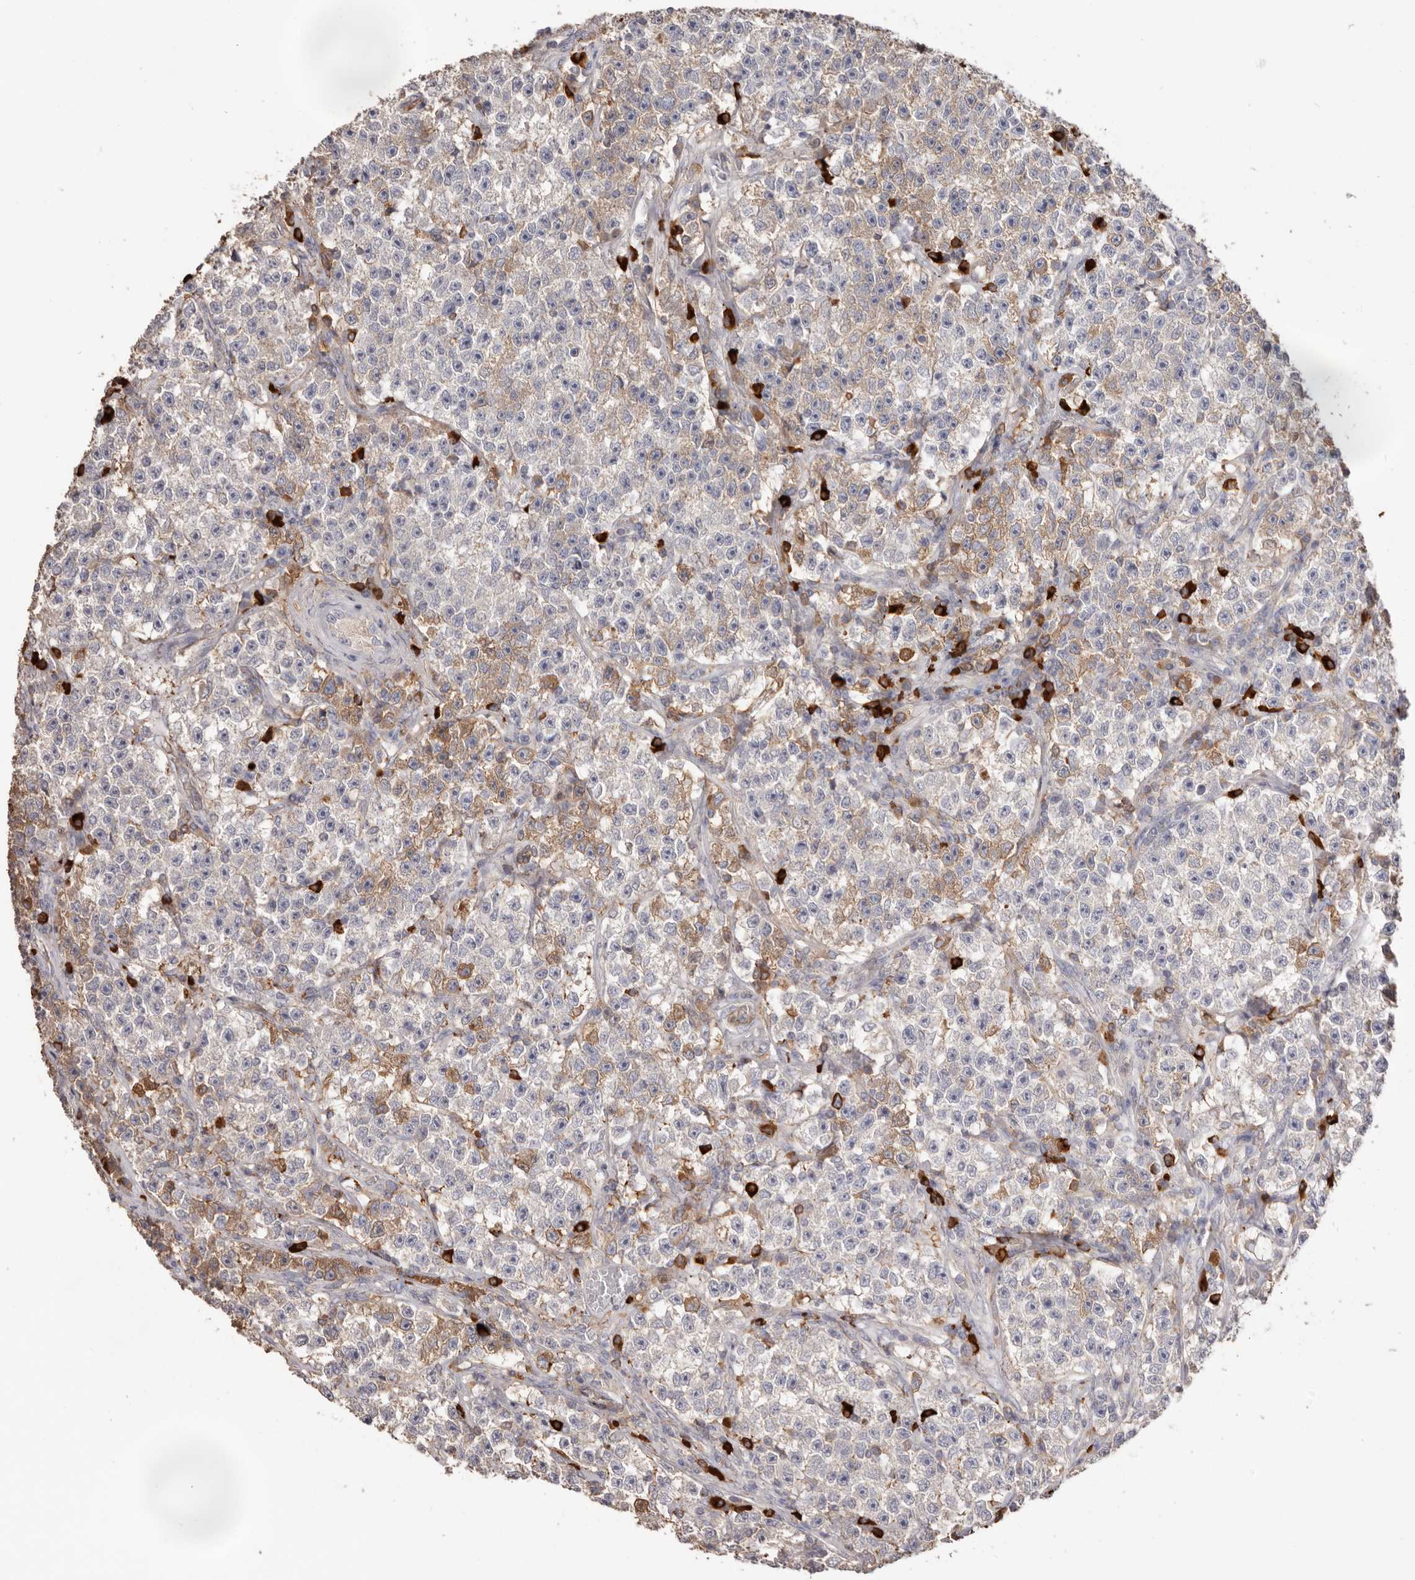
{"staining": {"intensity": "moderate", "quantity": "<25%", "location": "cytoplasmic/membranous"}, "tissue": "testis cancer", "cell_type": "Tumor cells", "image_type": "cancer", "snomed": [{"axis": "morphology", "description": "Seminoma, NOS"}, {"axis": "topography", "description": "Testis"}], "caption": "Human testis cancer (seminoma) stained with a protein marker exhibits moderate staining in tumor cells.", "gene": "HCAR2", "patient": {"sex": "male", "age": 22}}